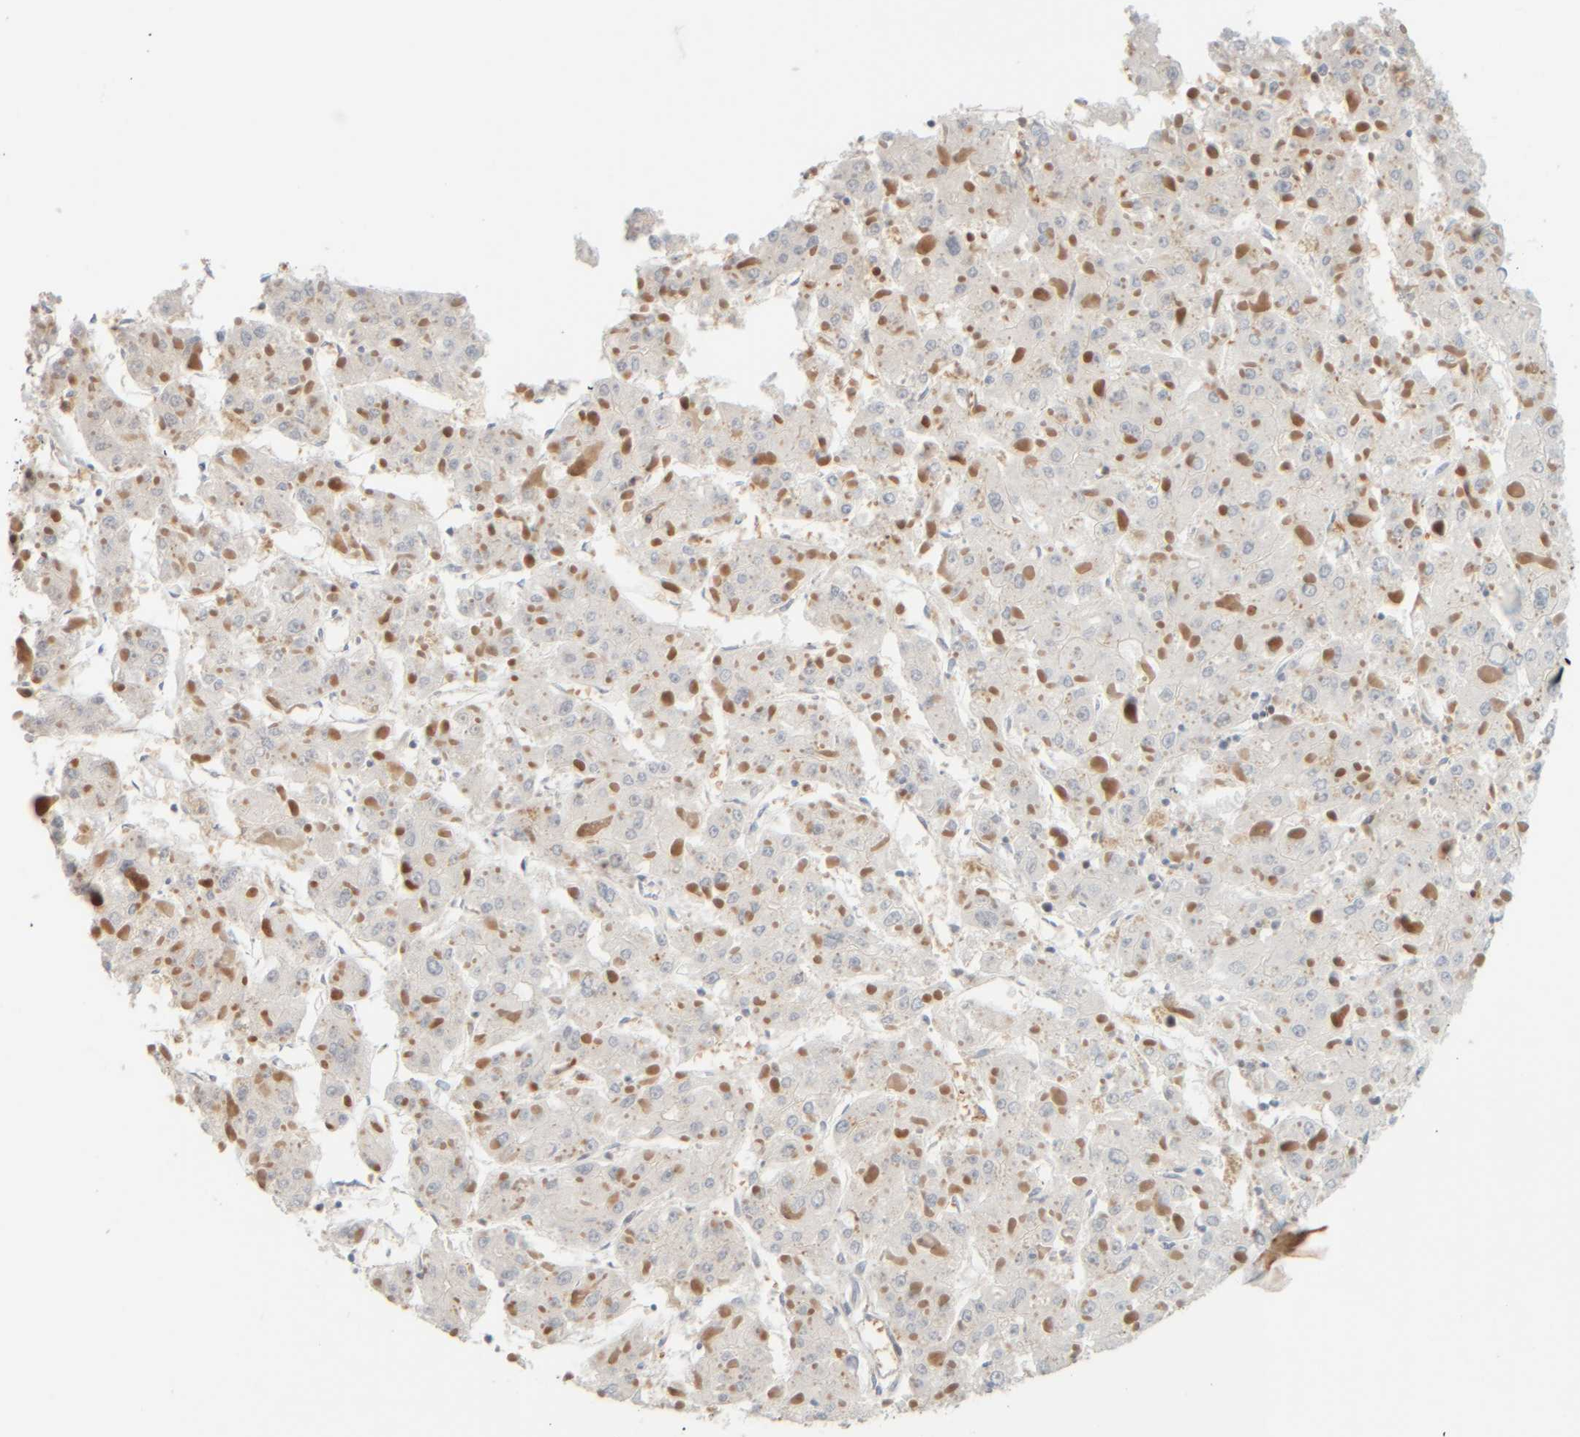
{"staining": {"intensity": "negative", "quantity": "none", "location": "none"}, "tissue": "liver cancer", "cell_type": "Tumor cells", "image_type": "cancer", "snomed": [{"axis": "morphology", "description": "Carcinoma, Hepatocellular, NOS"}, {"axis": "topography", "description": "Liver"}], "caption": "Image shows no significant protein positivity in tumor cells of hepatocellular carcinoma (liver).", "gene": "PTGES3L-AARSD1", "patient": {"sex": "female", "age": 73}}